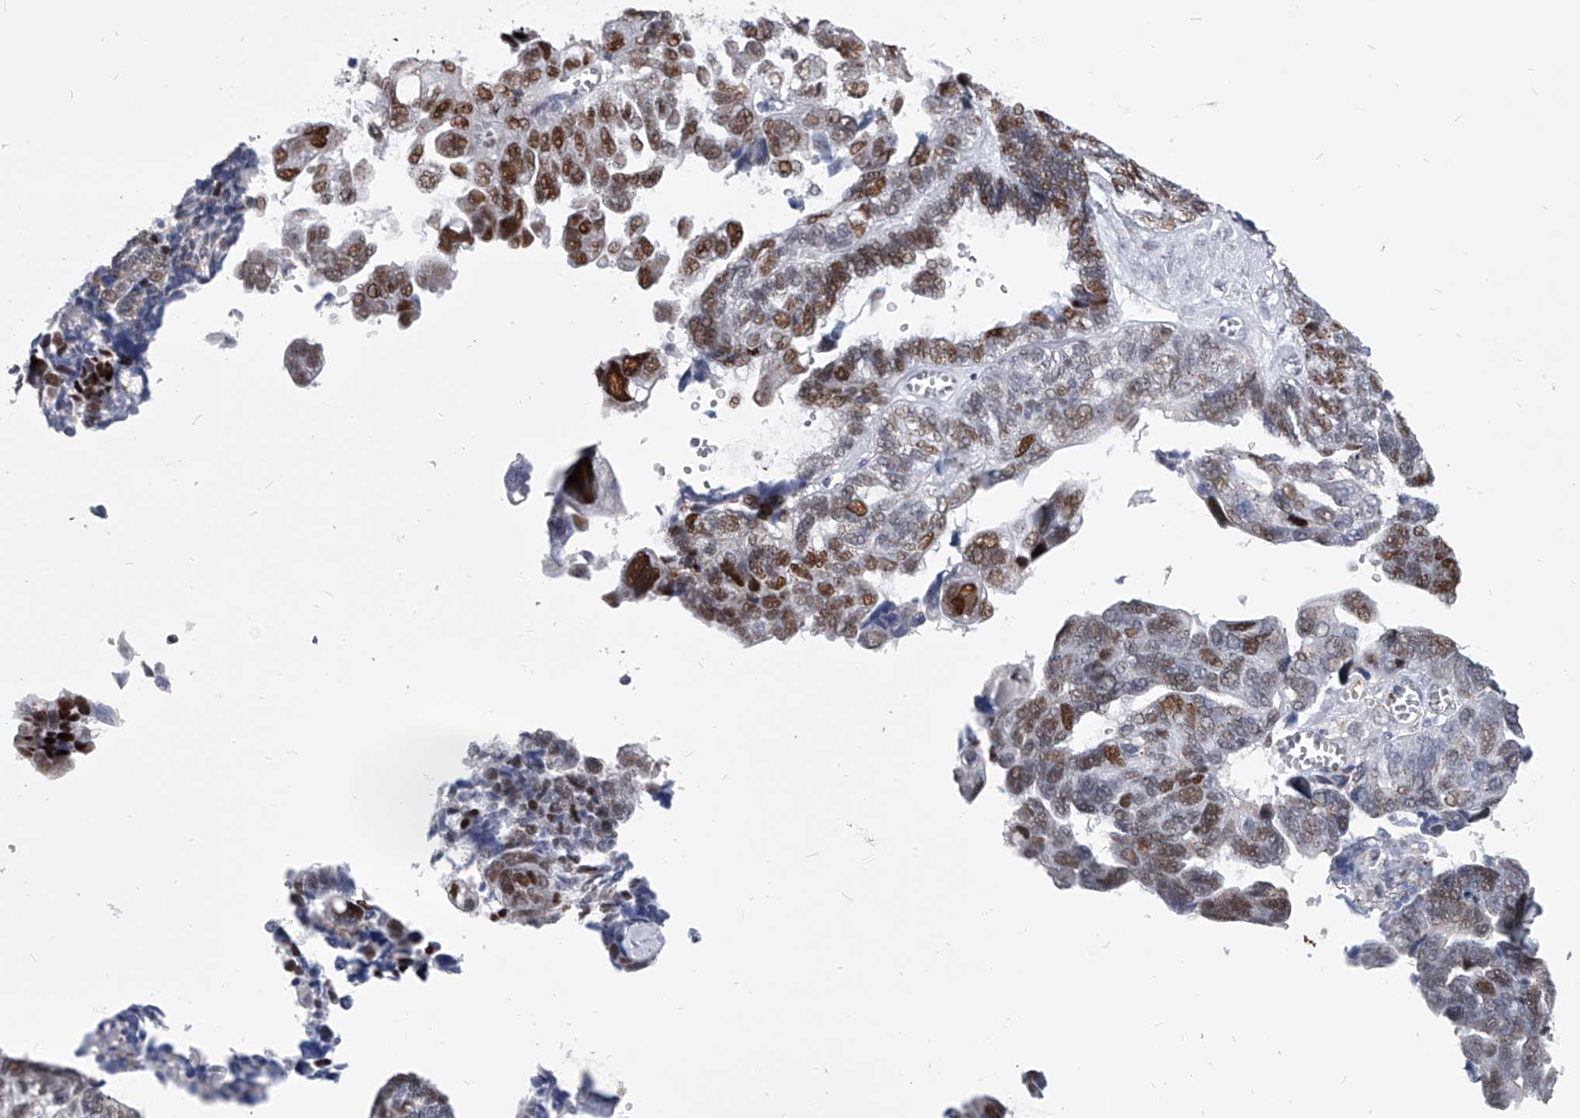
{"staining": {"intensity": "moderate", "quantity": ">75%", "location": "nuclear"}, "tissue": "ovarian cancer", "cell_type": "Tumor cells", "image_type": "cancer", "snomed": [{"axis": "morphology", "description": "Cystadenocarcinoma, serous, NOS"}, {"axis": "topography", "description": "Ovary"}], "caption": "This is a micrograph of immunohistochemistry staining of ovarian cancer, which shows moderate expression in the nuclear of tumor cells.", "gene": "EVA1C", "patient": {"sex": "female", "age": 79}}